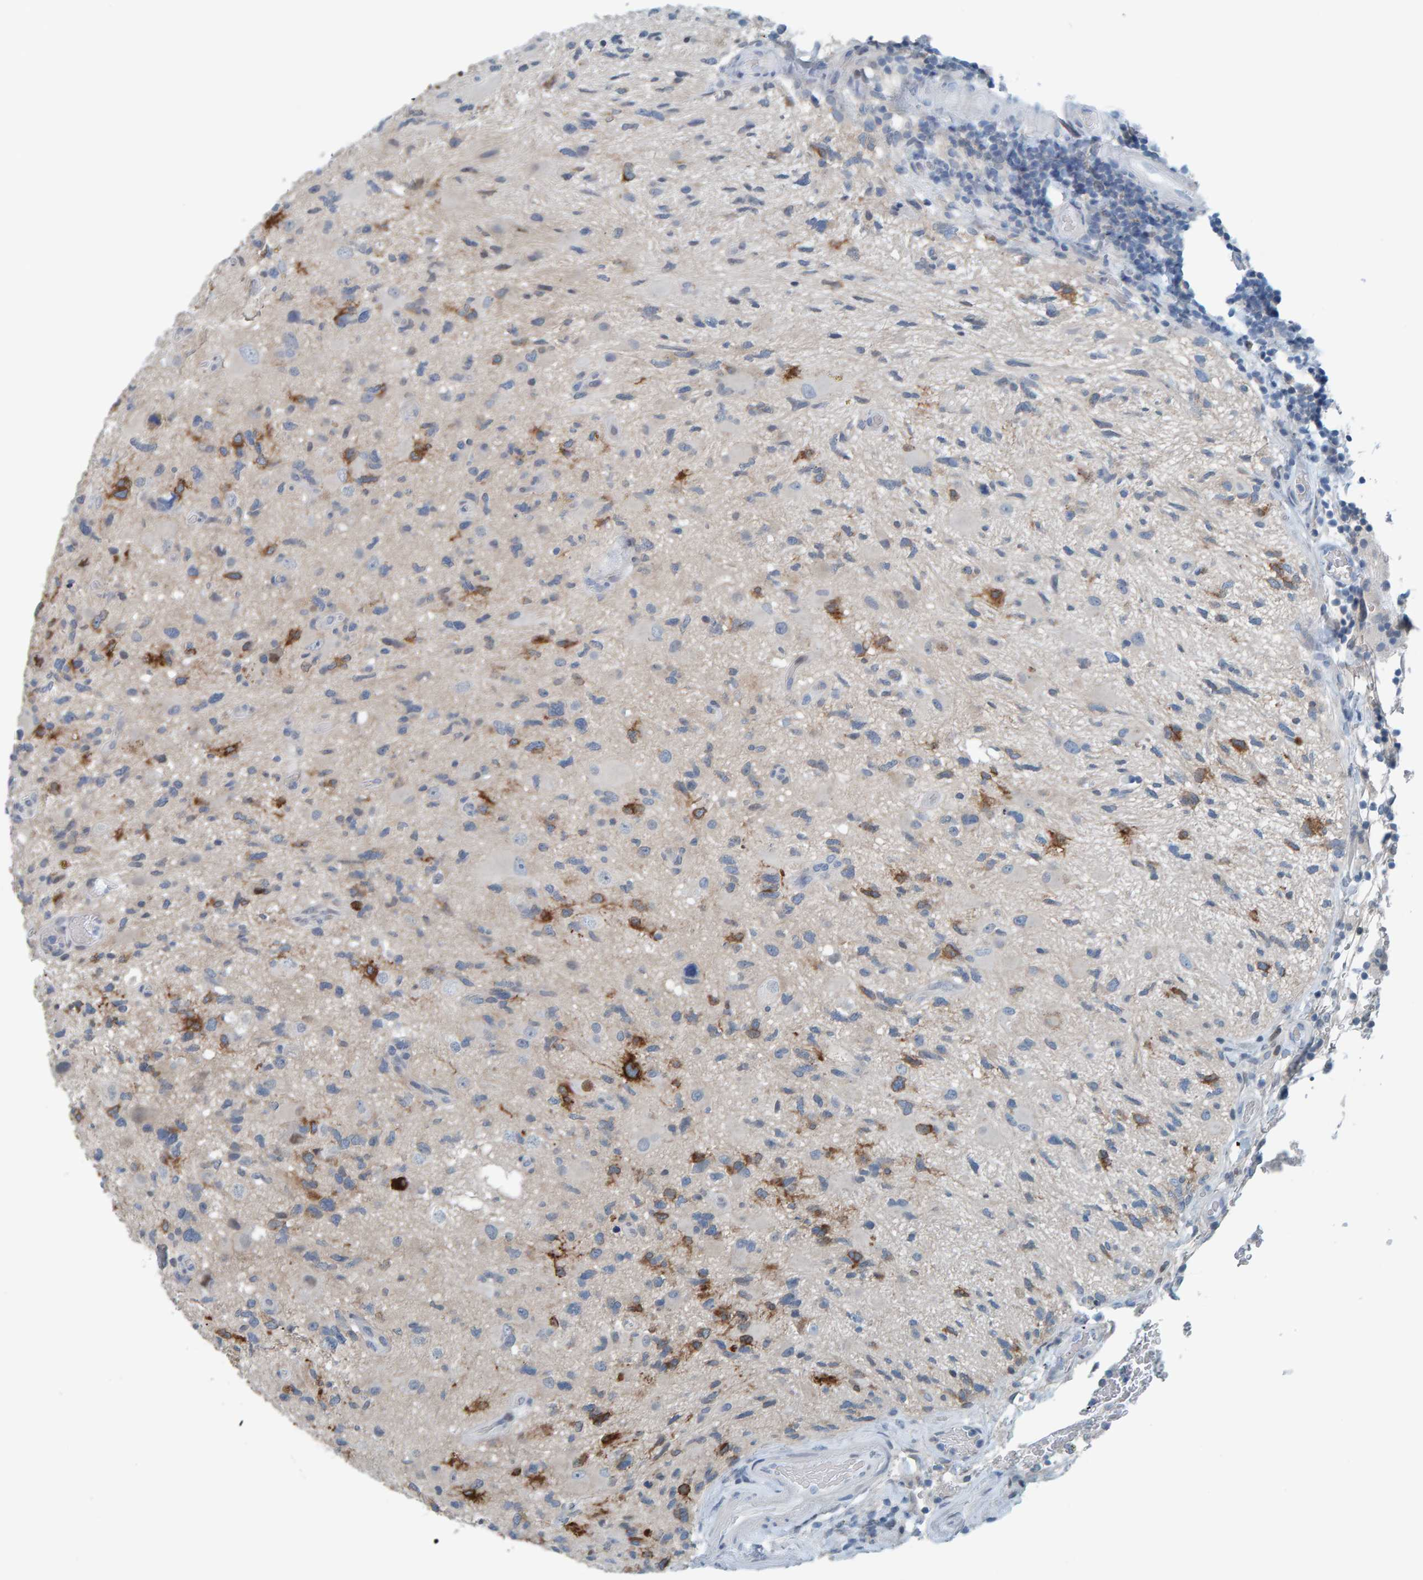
{"staining": {"intensity": "strong", "quantity": "<25%", "location": "cytoplasmic/membranous"}, "tissue": "glioma", "cell_type": "Tumor cells", "image_type": "cancer", "snomed": [{"axis": "morphology", "description": "Glioma, malignant, High grade"}, {"axis": "topography", "description": "Brain"}], "caption": "Tumor cells reveal medium levels of strong cytoplasmic/membranous staining in approximately <25% of cells in human malignant high-grade glioma.", "gene": "CNP", "patient": {"sex": "male", "age": 33}}